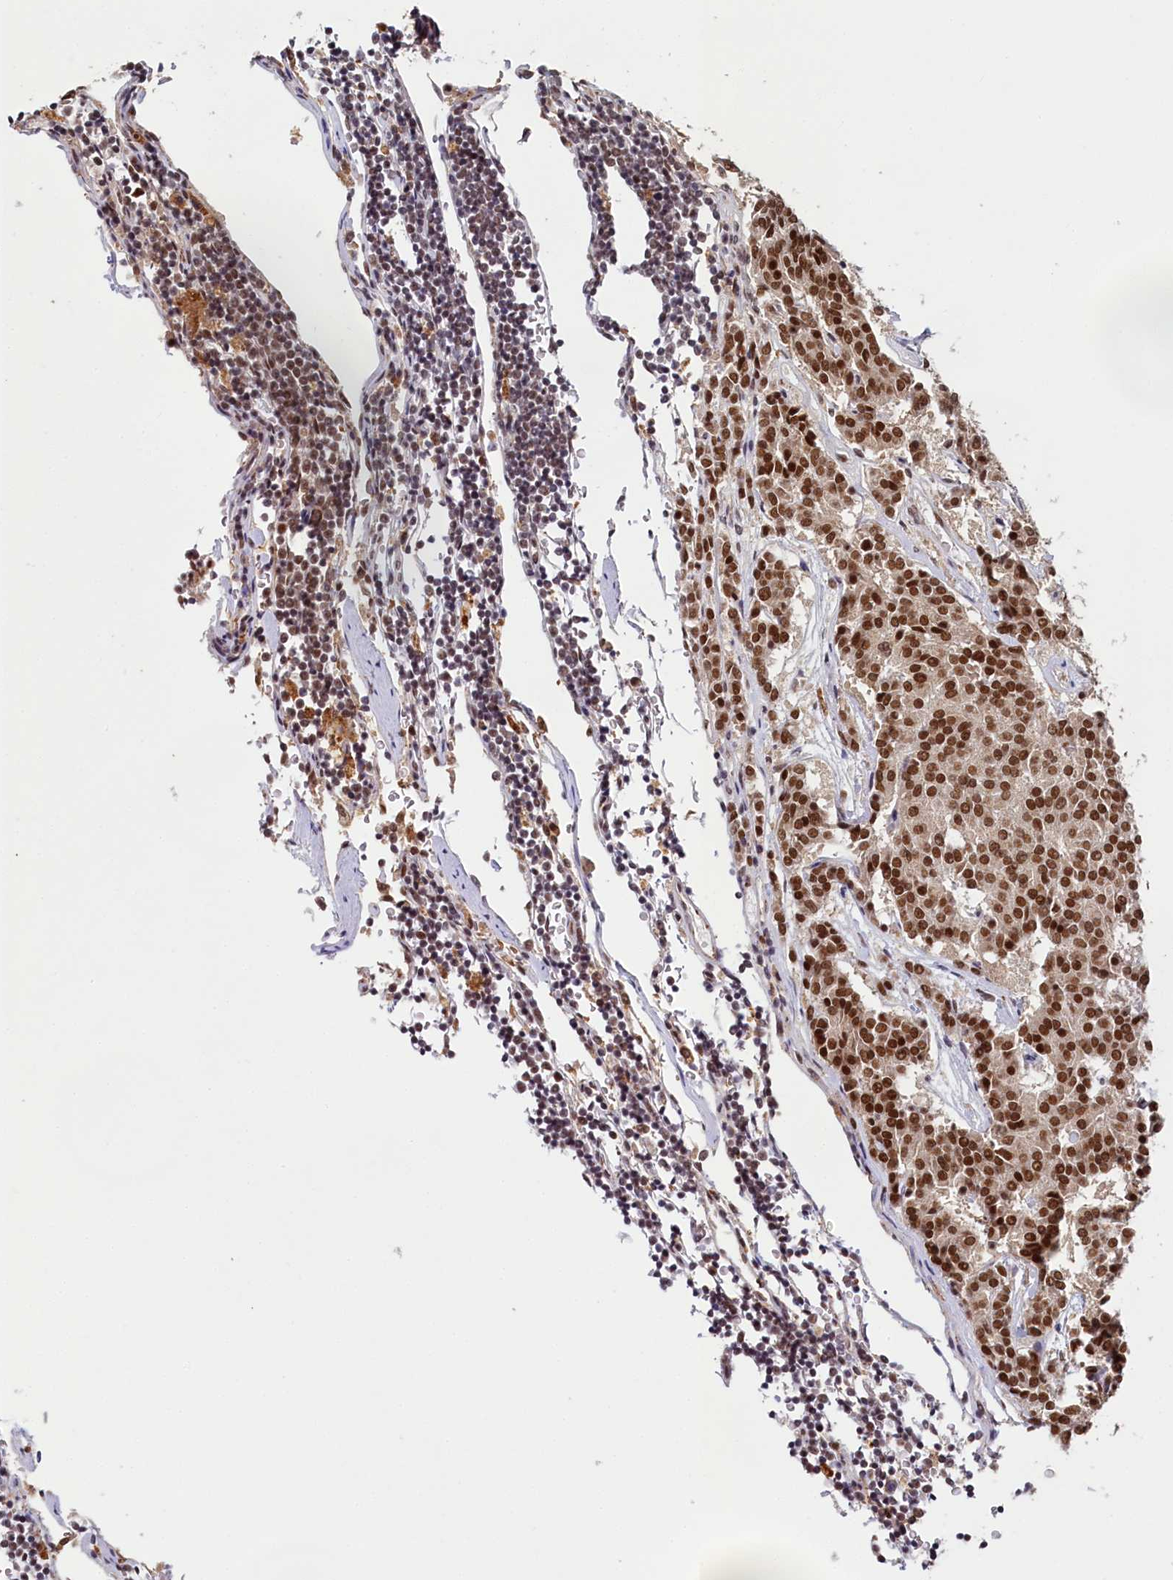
{"staining": {"intensity": "strong", "quantity": ">75%", "location": "nuclear"}, "tissue": "carcinoid", "cell_type": "Tumor cells", "image_type": "cancer", "snomed": [{"axis": "morphology", "description": "Carcinoid, malignant, NOS"}, {"axis": "topography", "description": "Pancreas"}], "caption": "An immunohistochemistry histopathology image of tumor tissue is shown. Protein staining in brown shows strong nuclear positivity in carcinoid (malignant) within tumor cells. (brown staining indicates protein expression, while blue staining denotes nuclei).", "gene": "PPHLN1", "patient": {"sex": "female", "age": 54}}